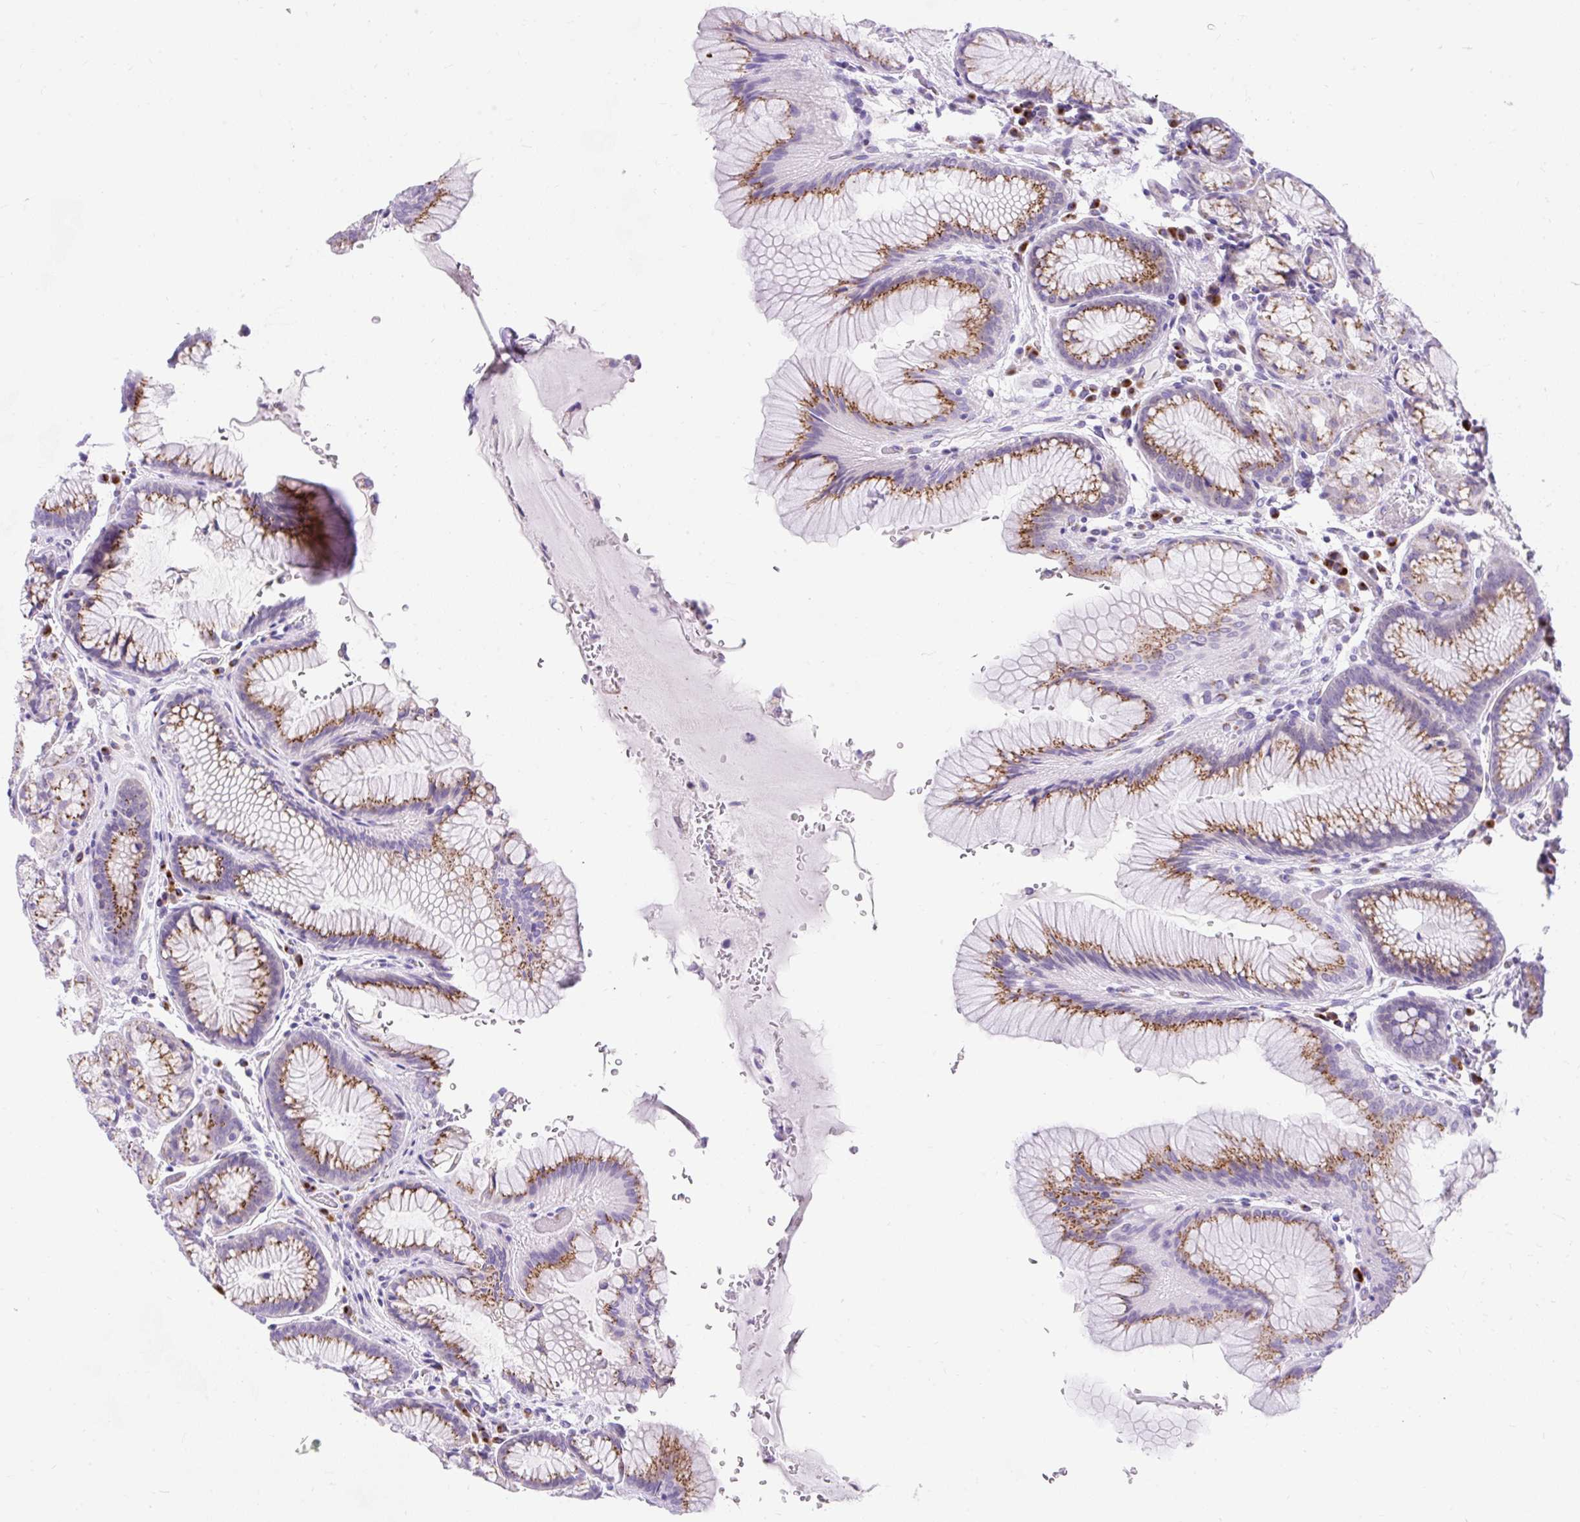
{"staining": {"intensity": "moderate", "quantity": ">75%", "location": "cytoplasmic/membranous"}, "tissue": "stomach", "cell_type": "Glandular cells", "image_type": "normal", "snomed": [{"axis": "morphology", "description": "Normal tissue, NOS"}, {"axis": "topography", "description": "Stomach"}], "caption": "This histopathology image demonstrates immunohistochemistry (IHC) staining of benign human stomach, with medium moderate cytoplasmic/membranous positivity in about >75% of glandular cells.", "gene": "GOLGA8A", "patient": {"sex": "male", "age": 63}}